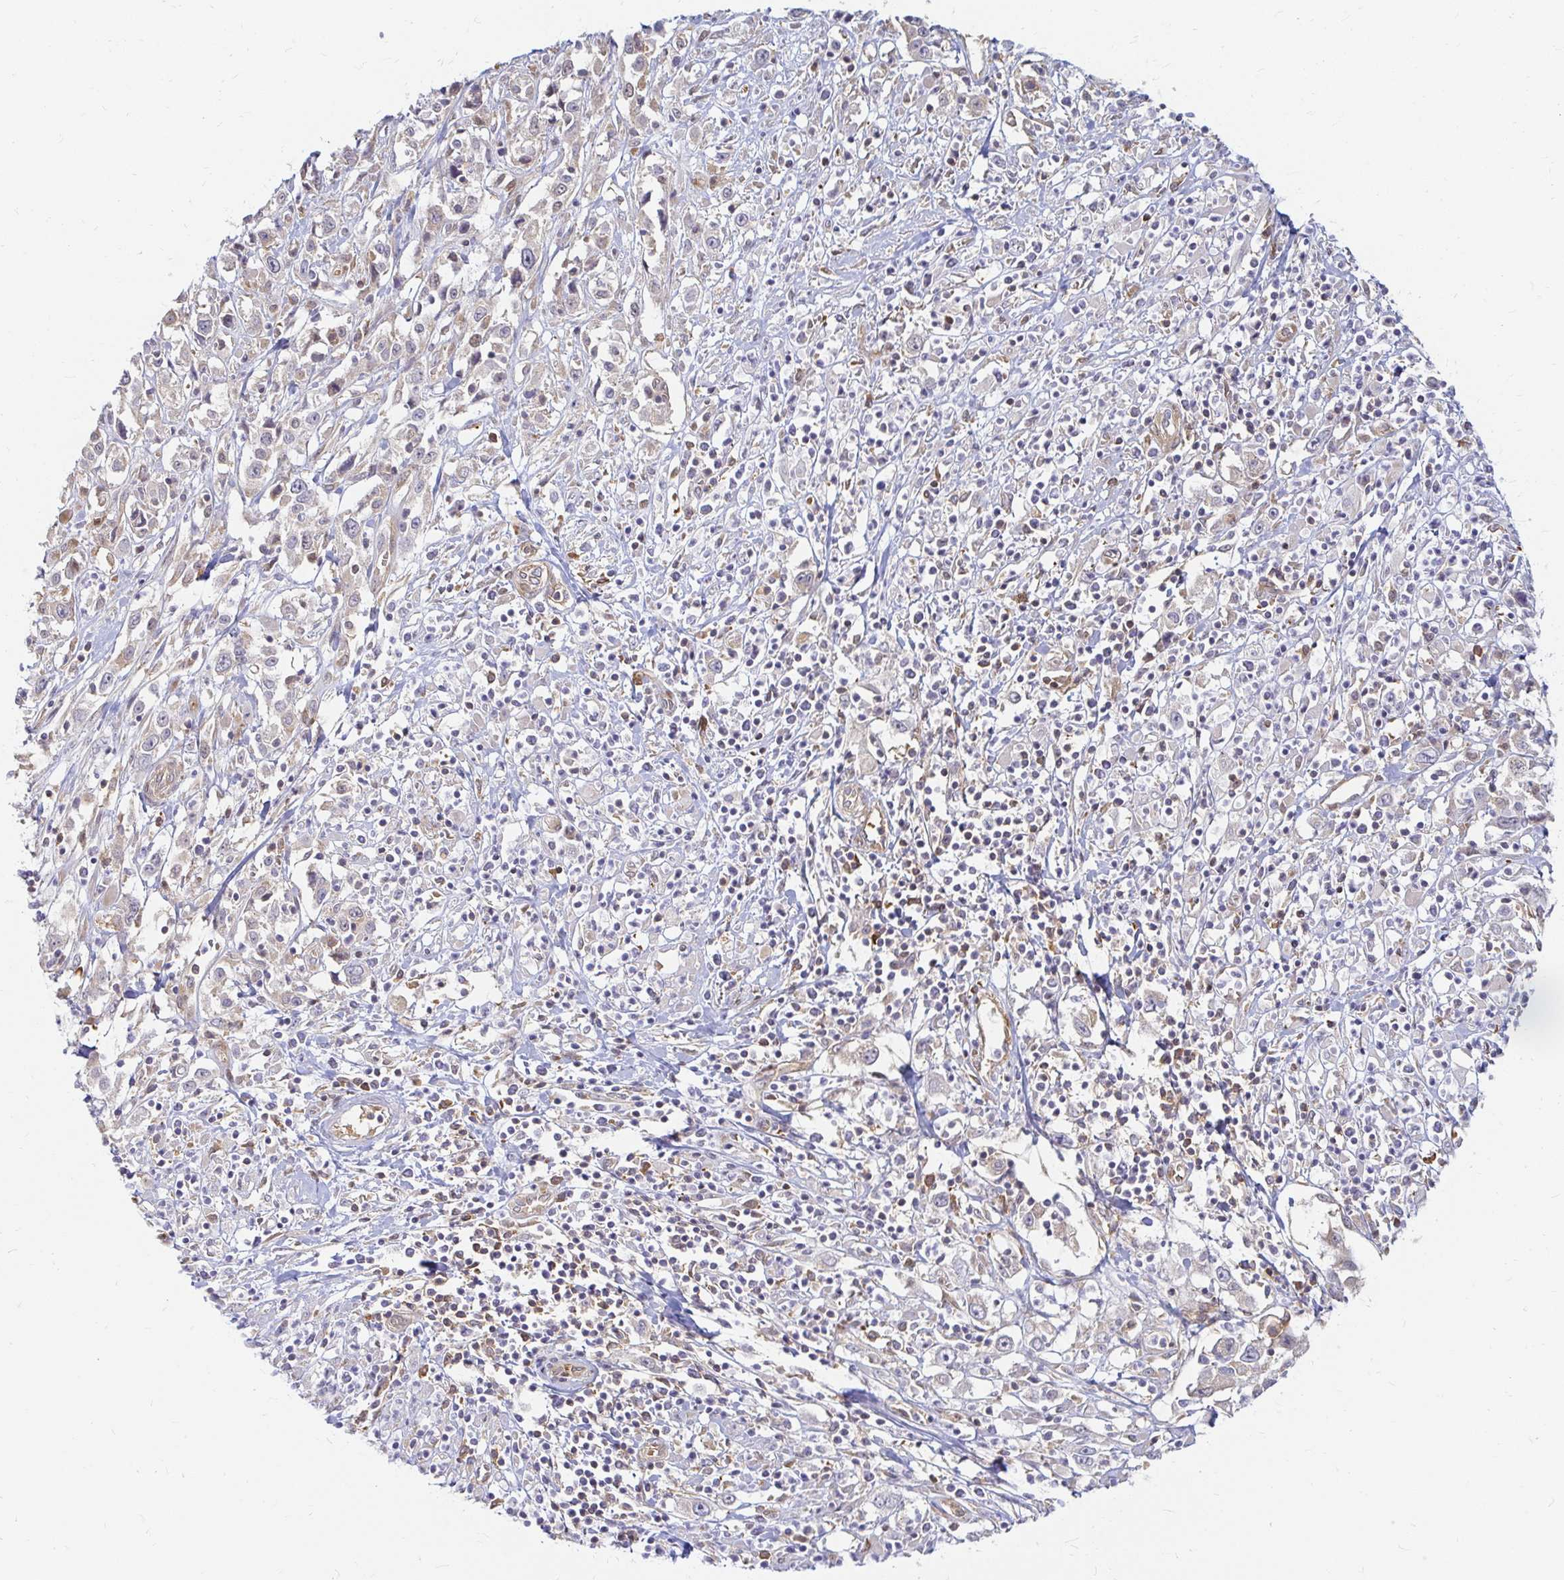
{"staining": {"intensity": "negative", "quantity": "none", "location": "none"}, "tissue": "cervical cancer", "cell_type": "Tumor cells", "image_type": "cancer", "snomed": [{"axis": "morphology", "description": "Adenocarcinoma, NOS"}, {"axis": "topography", "description": "Cervix"}], "caption": "This is an immunohistochemistry histopathology image of cervical cancer. There is no expression in tumor cells.", "gene": "CAST", "patient": {"sex": "female", "age": 40}}